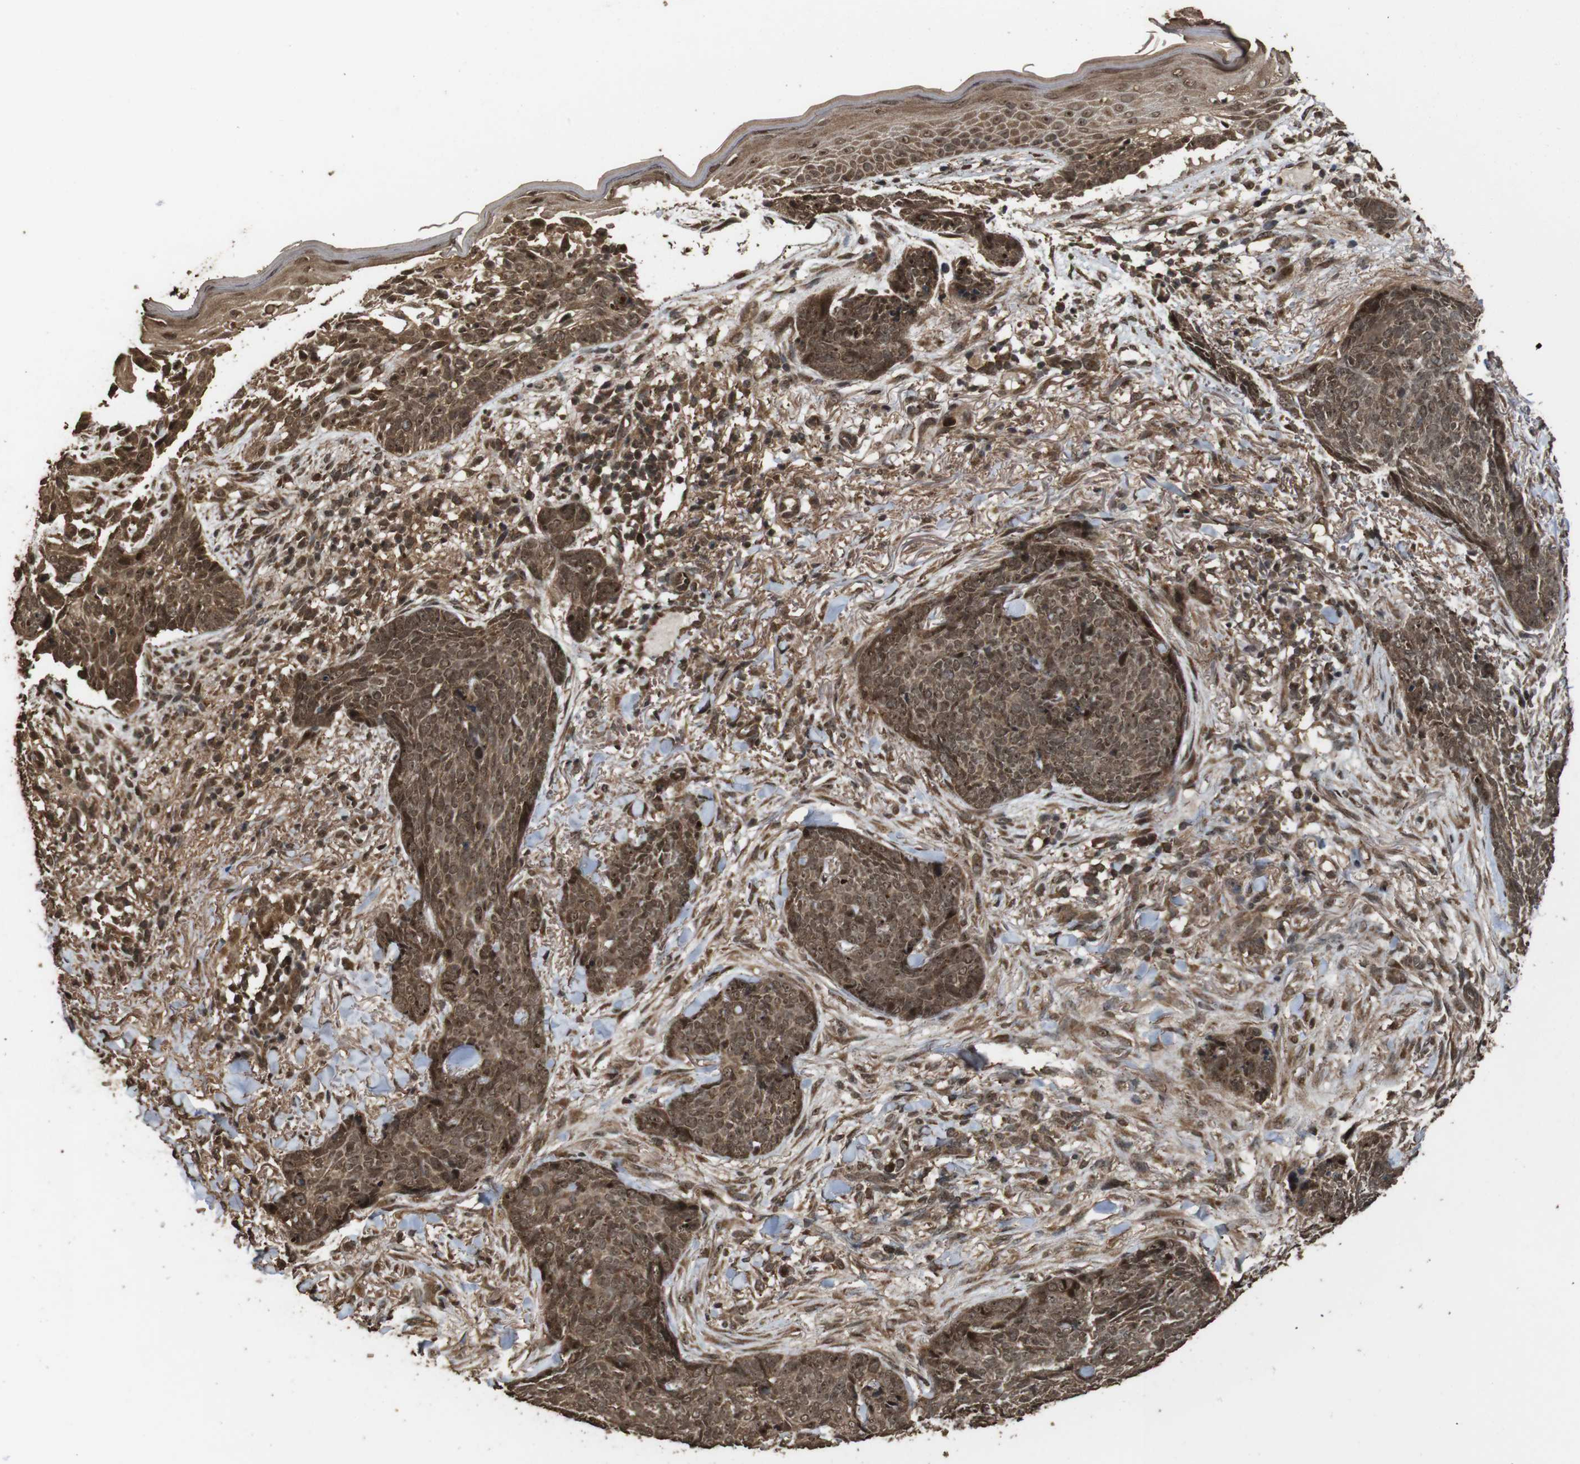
{"staining": {"intensity": "moderate", "quantity": ">75%", "location": "cytoplasmic/membranous,nuclear"}, "tissue": "skin cancer", "cell_type": "Tumor cells", "image_type": "cancer", "snomed": [{"axis": "morphology", "description": "Basal cell carcinoma"}, {"axis": "topography", "description": "Skin"}], "caption": "Tumor cells reveal moderate cytoplasmic/membranous and nuclear positivity in approximately >75% of cells in skin basal cell carcinoma.", "gene": "RRAS2", "patient": {"sex": "female", "age": 70}}